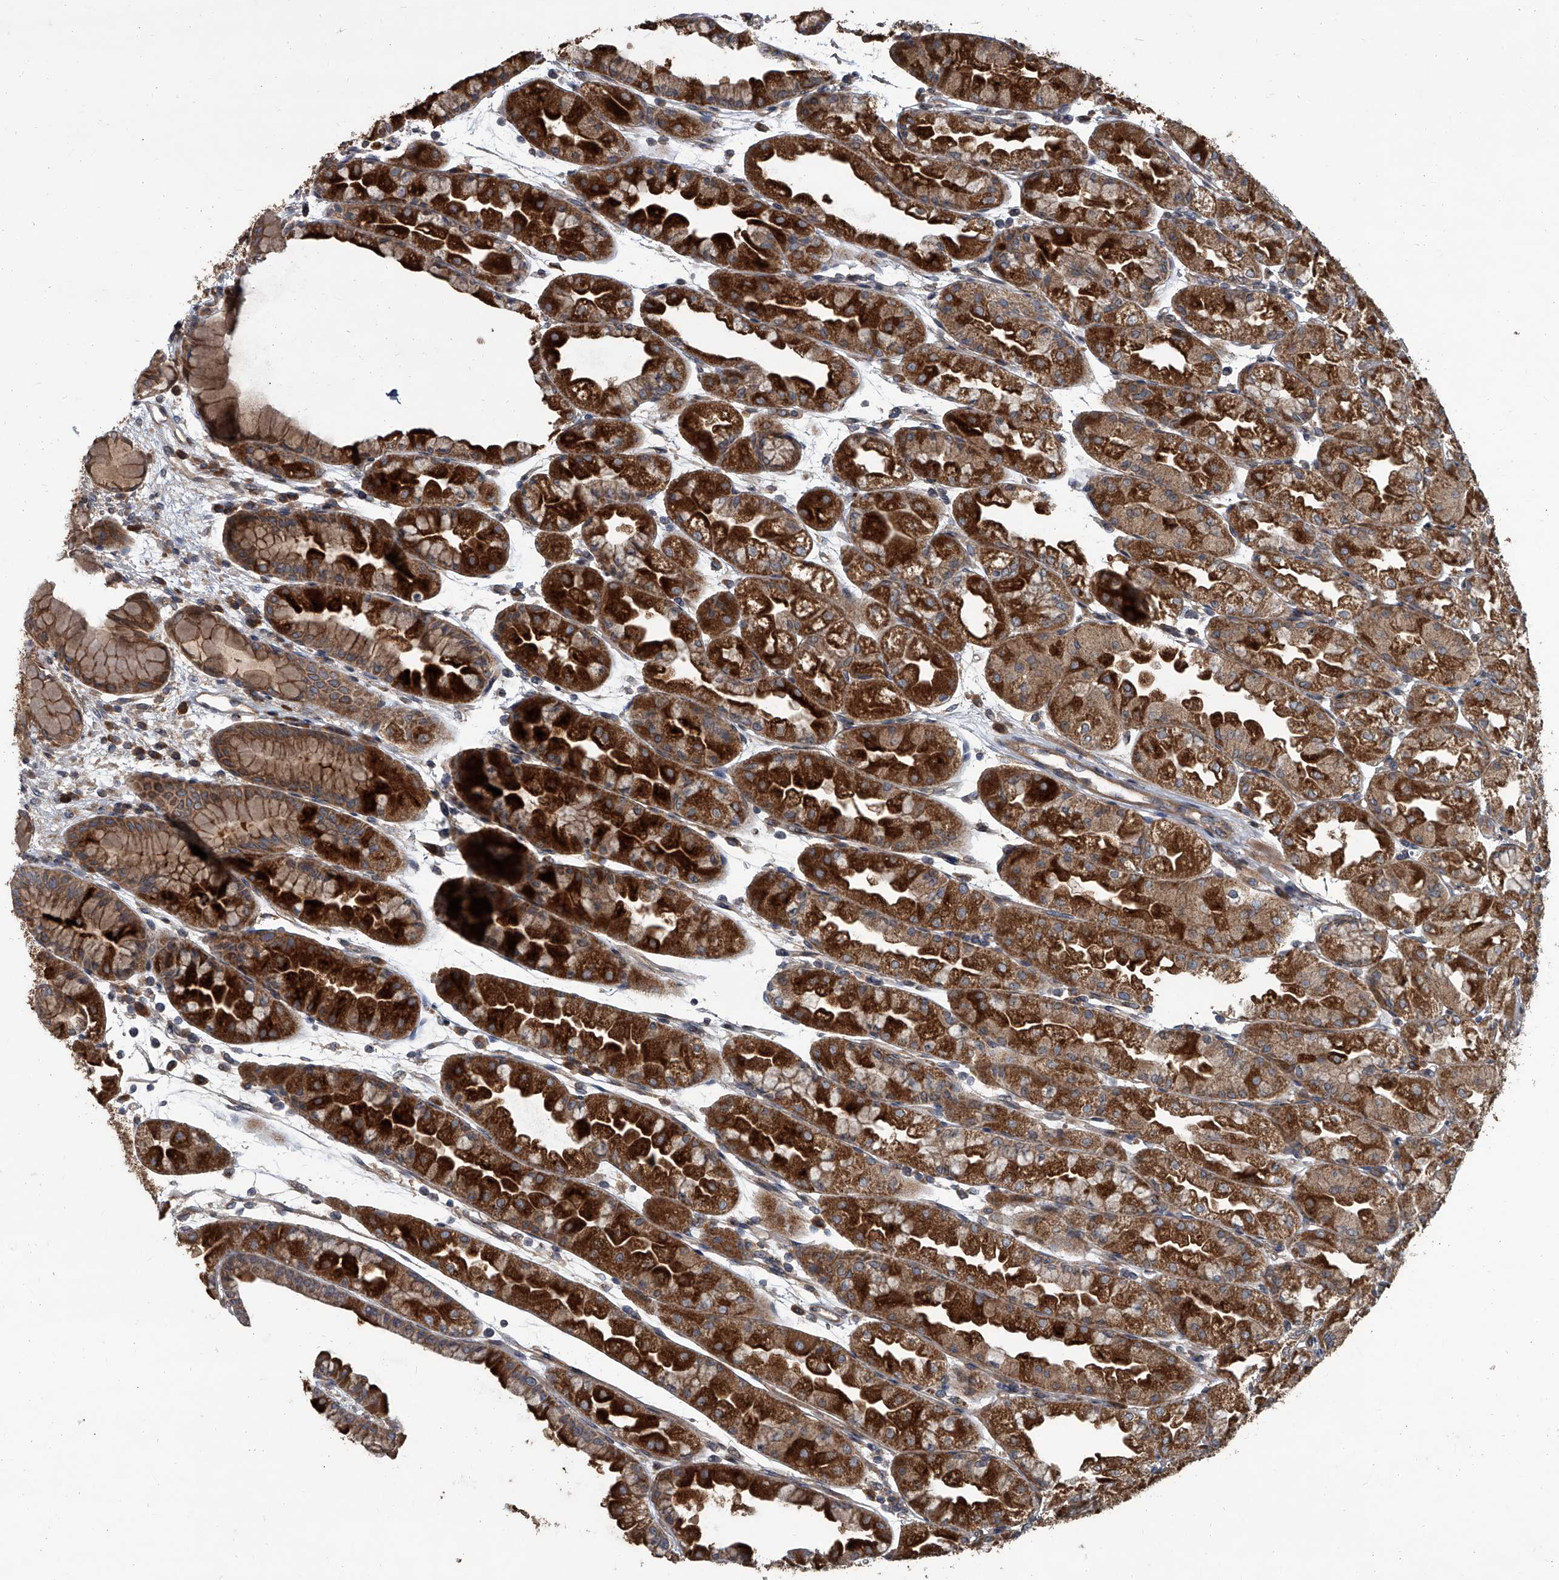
{"staining": {"intensity": "strong", "quantity": ">75%", "location": "cytoplasmic/membranous"}, "tissue": "stomach", "cell_type": "Glandular cells", "image_type": "normal", "snomed": [{"axis": "morphology", "description": "Normal tissue, NOS"}, {"axis": "topography", "description": "Stomach, upper"}], "caption": "Unremarkable stomach was stained to show a protein in brown. There is high levels of strong cytoplasmic/membranous positivity in about >75% of glandular cells. (Brightfield microscopy of DAB IHC at high magnification).", "gene": "EVA1C", "patient": {"sex": "male", "age": 47}}